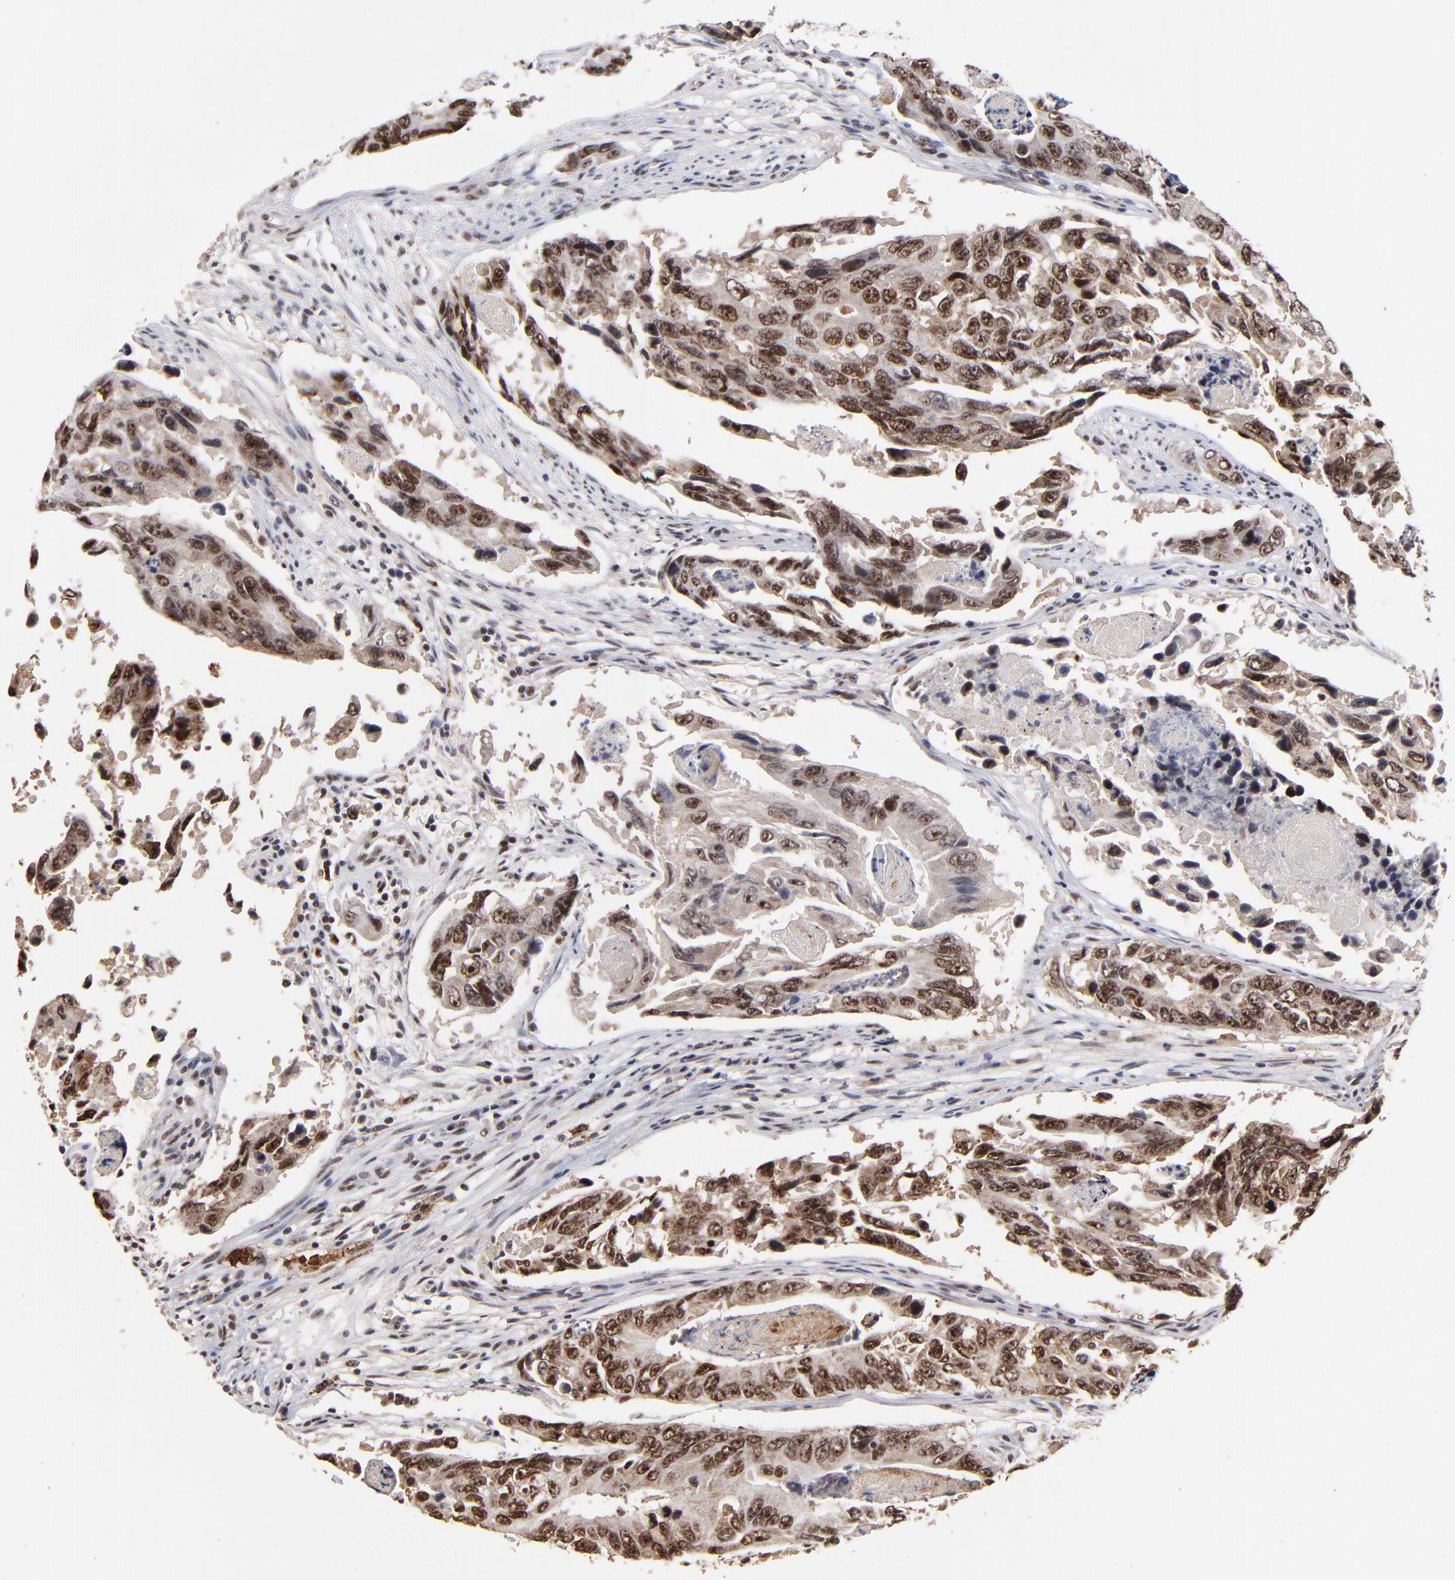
{"staining": {"intensity": "strong", "quantity": ">75%", "location": "cytoplasmic/membranous,nuclear"}, "tissue": "colorectal cancer", "cell_type": "Tumor cells", "image_type": "cancer", "snomed": [{"axis": "morphology", "description": "Adenocarcinoma, NOS"}, {"axis": "topography", "description": "Colon"}], "caption": "Protein expression analysis of colorectal cancer demonstrates strong cytoplasmic/membranous and nuclear staining in about >75% of tumor cells. (DAB IHC, brown staining for protein, blue staining for nuclei).", "gene": "ZNF146", "patient": {"sex": "female", "age": 86}}